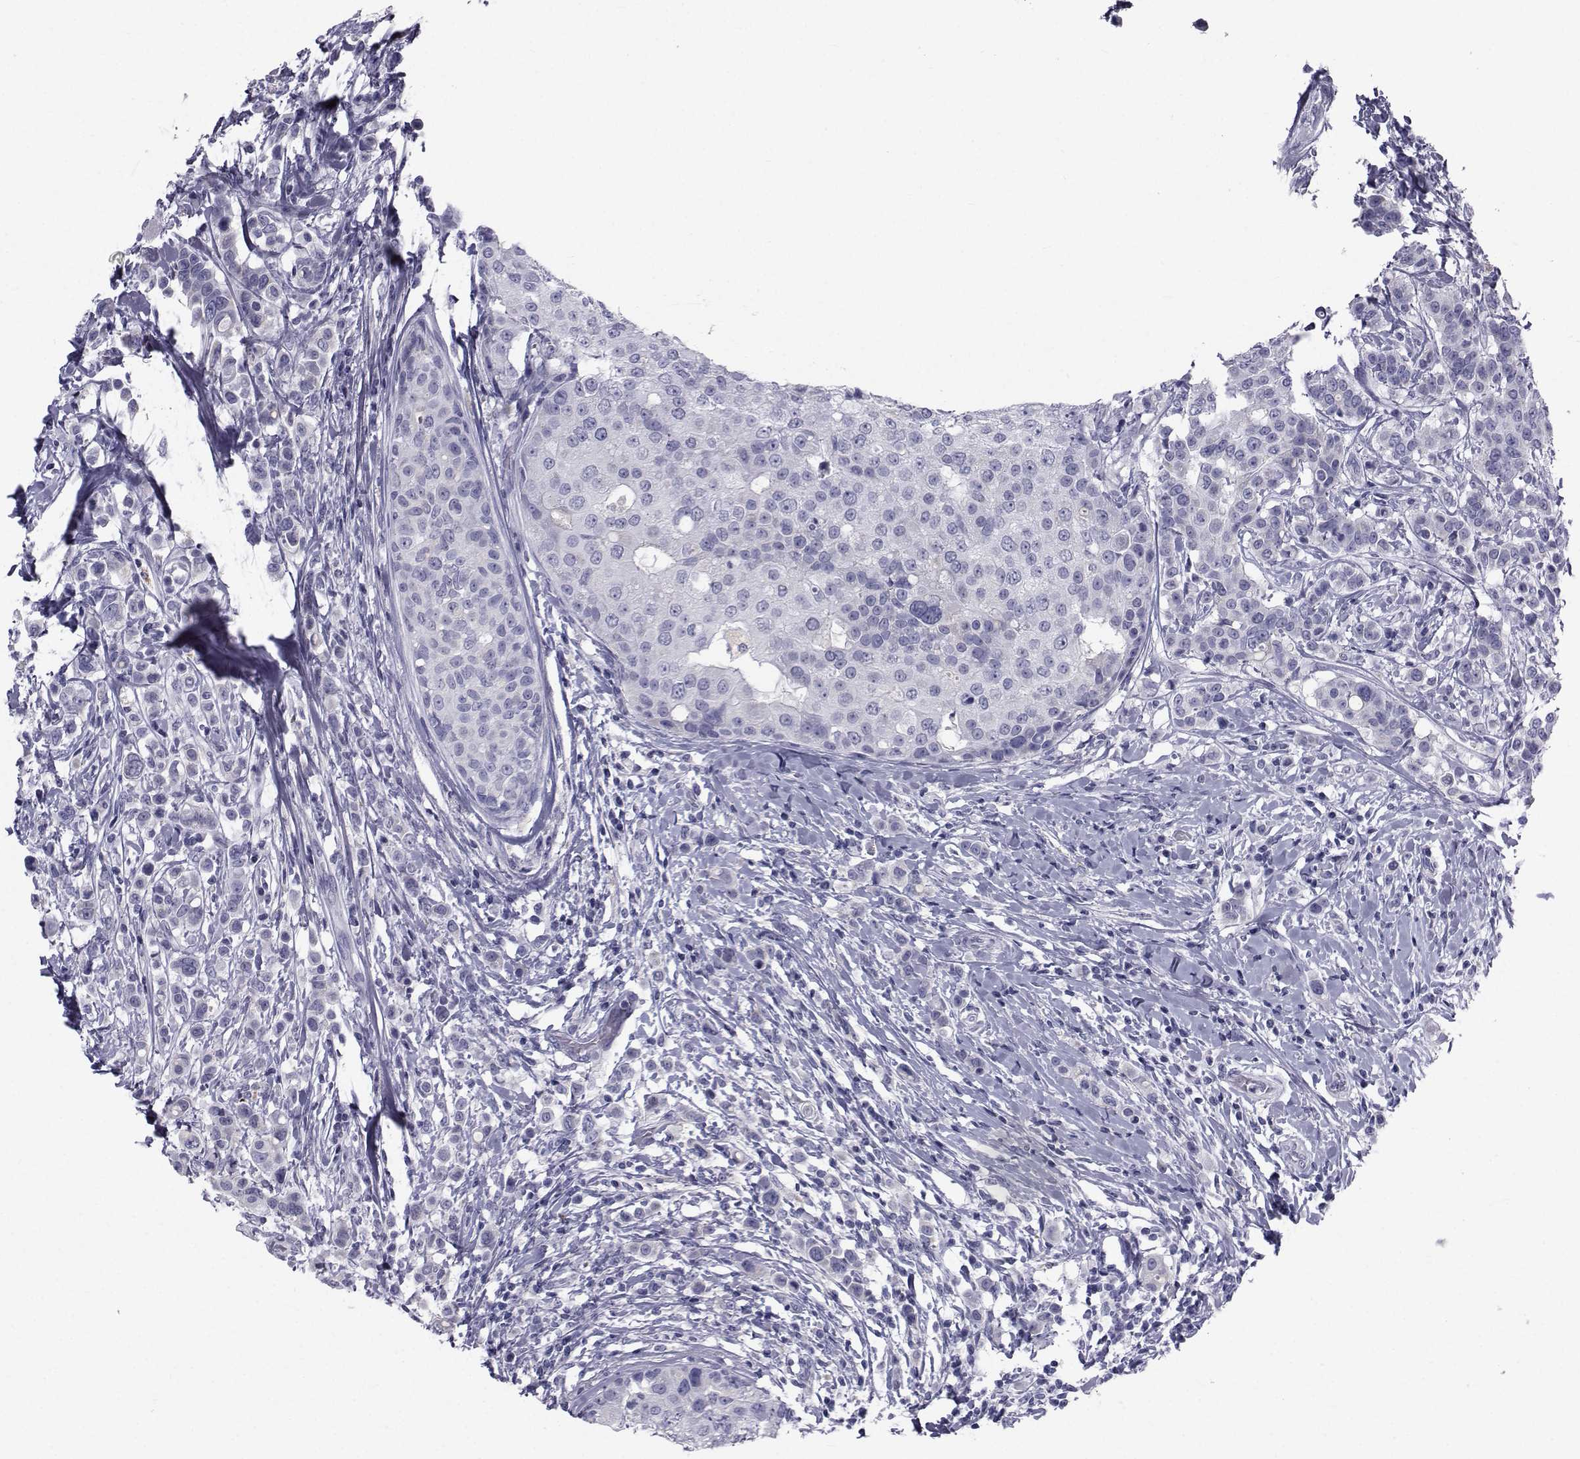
{"staining": {"intensity": "negative", "quantity": "none", "location": "none"}, "tissue": "breast cancer", "cell_type": "Tumor cells", "image_type": "cancer", "snomed": [{"axis": "morphology", "description": "Duct carcinoma"}, {"axis": "topography", "description": "Breast"}], "caption": "Tumor cells show no significant expression in breast cancer (intraductal carcinoma).", "gene": "FDXR", "patient": {"sex": "female", "age": 27}}